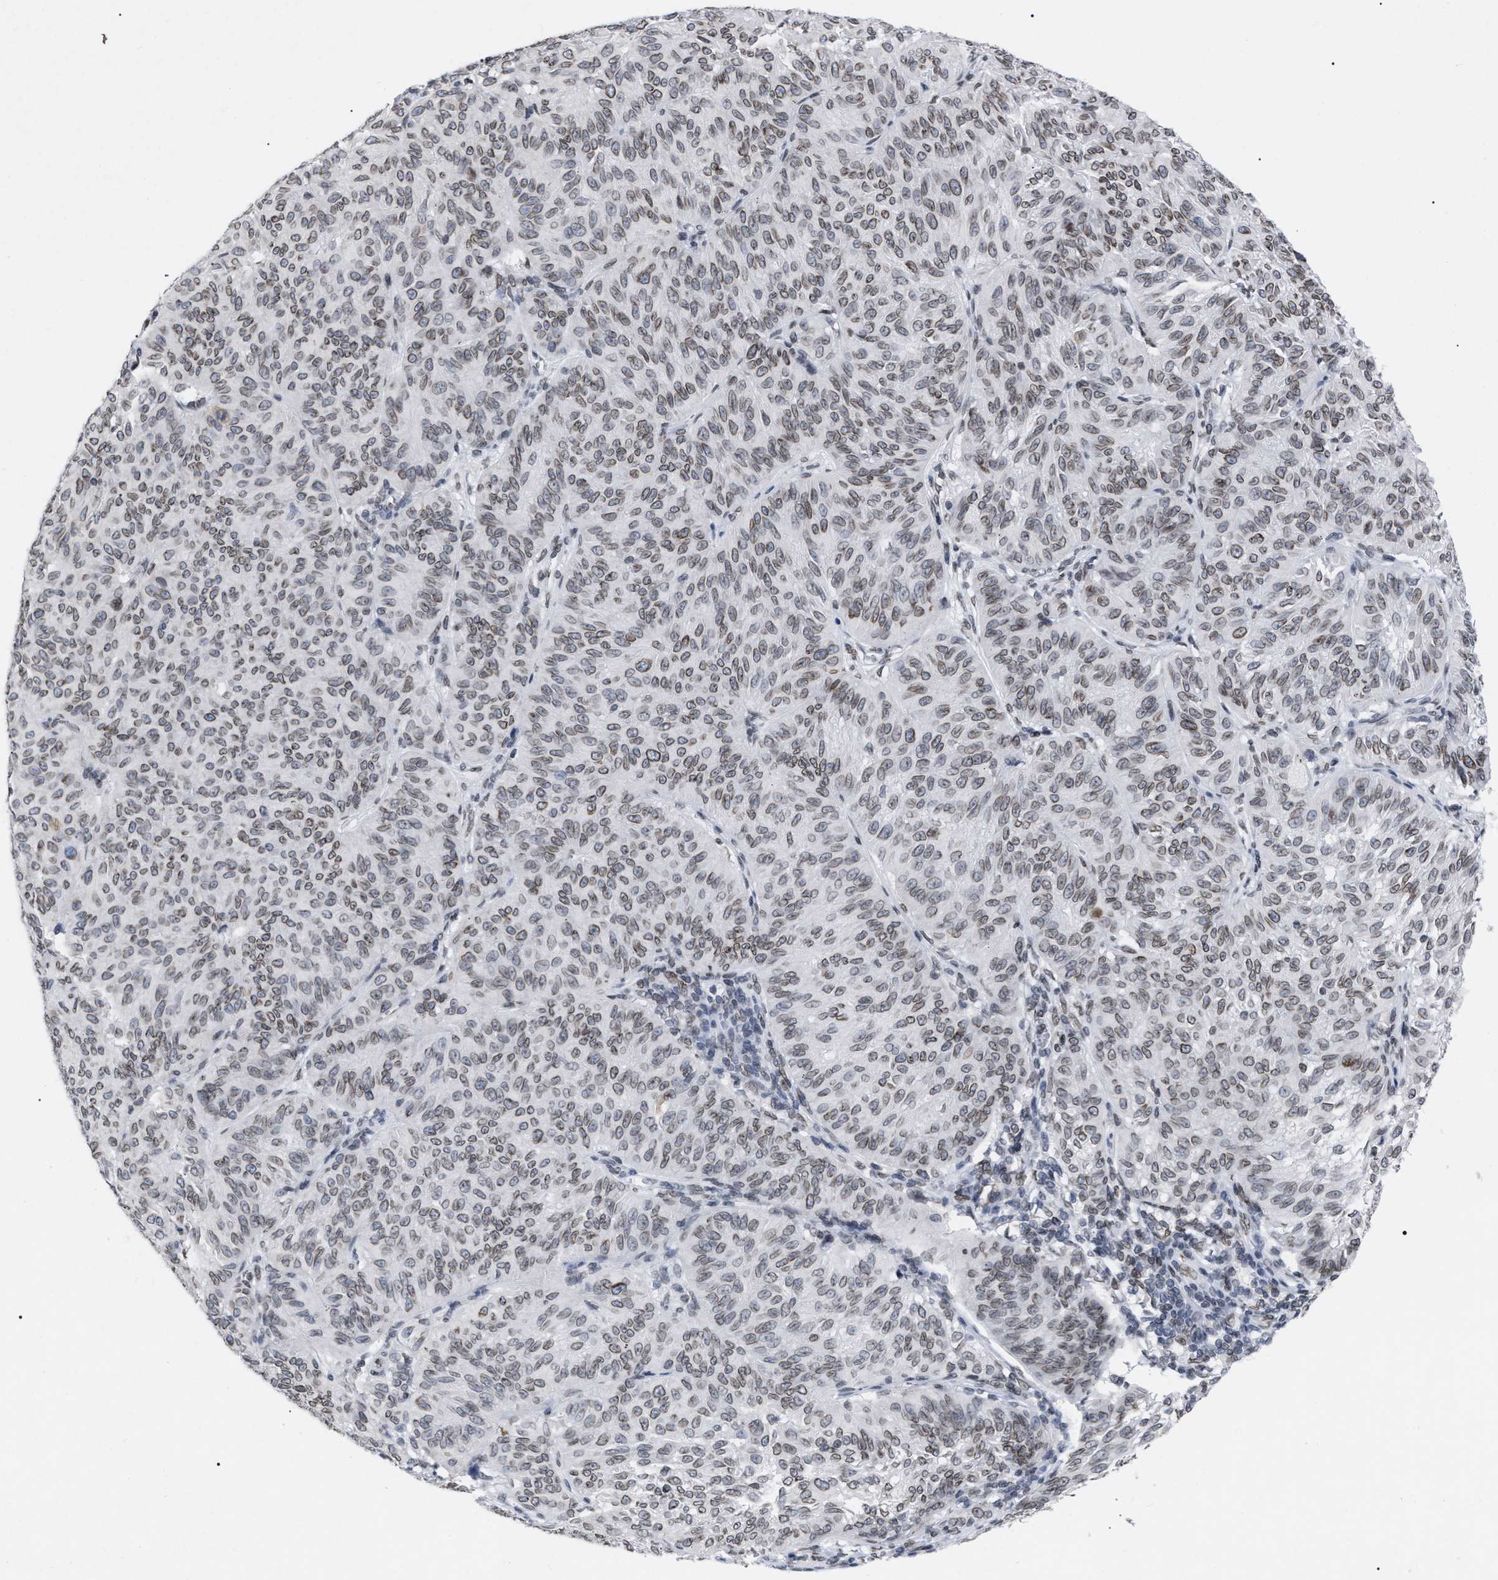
{"staining": {"intensity": "weak", "quantity": ">75%", "location": "cytoplasmic/membranous,nuclear"}, "tissue": "melanoma", "cell_type": "Tumor cells", "image_type": "cancer", "snomed": [{"axis": "morphology", "description": "Malignant melanoma, NOS"}, {"axis": "topography", "description": "Skin"}], "caption": "Weak cytoplasmic/membranous and nuclear positivity is identified in about >75% of tumor cells in malignant melanoma.", "gene": "TPR", "patient": {"sex": "female", "age": 72}}